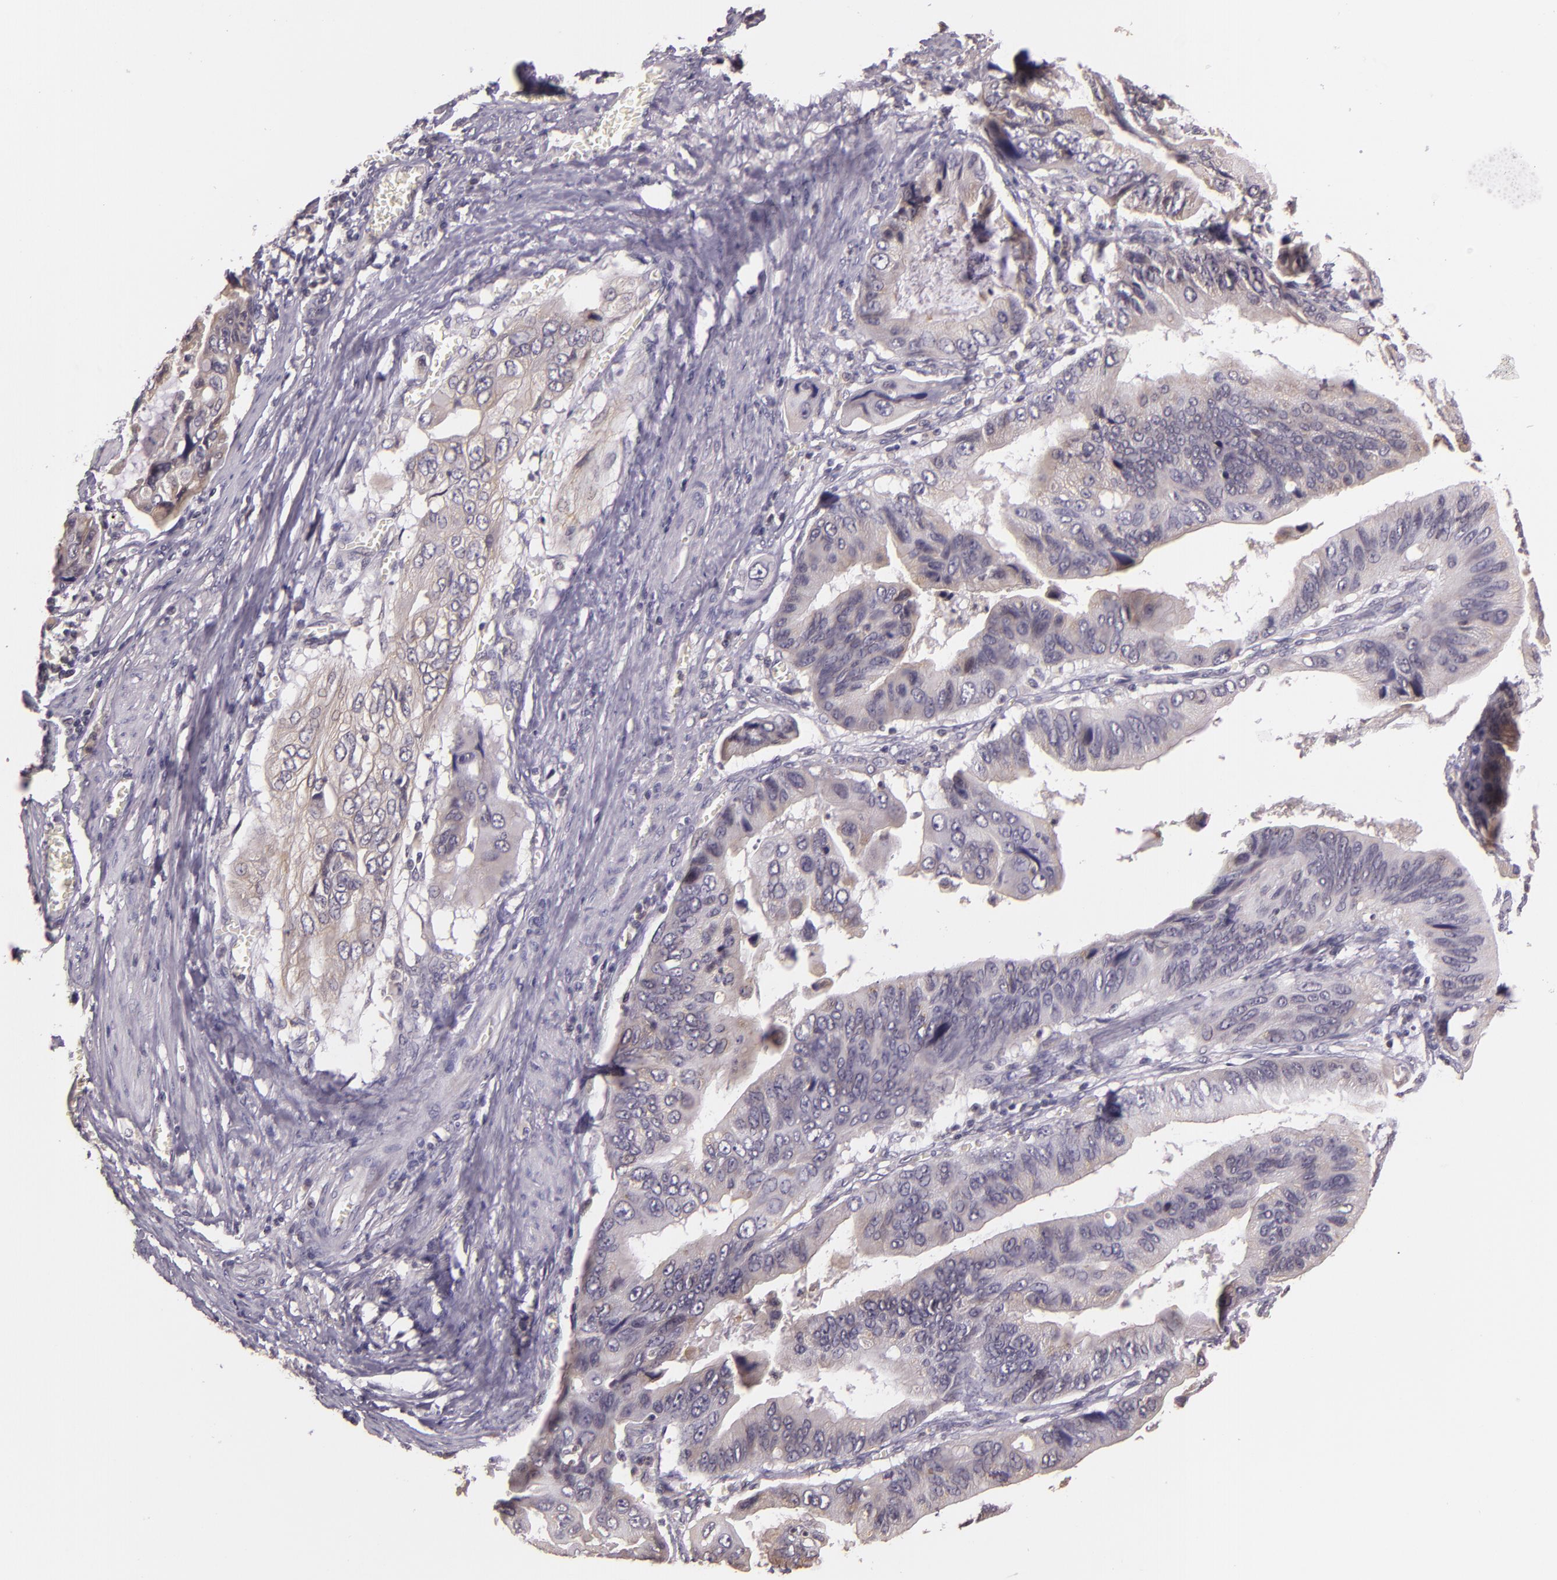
{"staining": {"intensity": "negative", "quantity": "none", "location": "none"}, "tissue": "stomach cancer", "cell_type": "Tumor cells", "image_type": "cancer", "snomed": [{"axis": "morphology", "description": "Adenocarcinoma, NOS"}, {"axis": "topography", "description": "Stomach, upper"}], "caption": "Immunohistochemistry image of neoplastic tissue: human stomach adenocarcinoma stained with DAB (3,3'-diaminobenzidine) displays no significant protein positivity in tumor cells.", "gene": "ARMH4", "patient": {"sex": "male", "age": 80}}